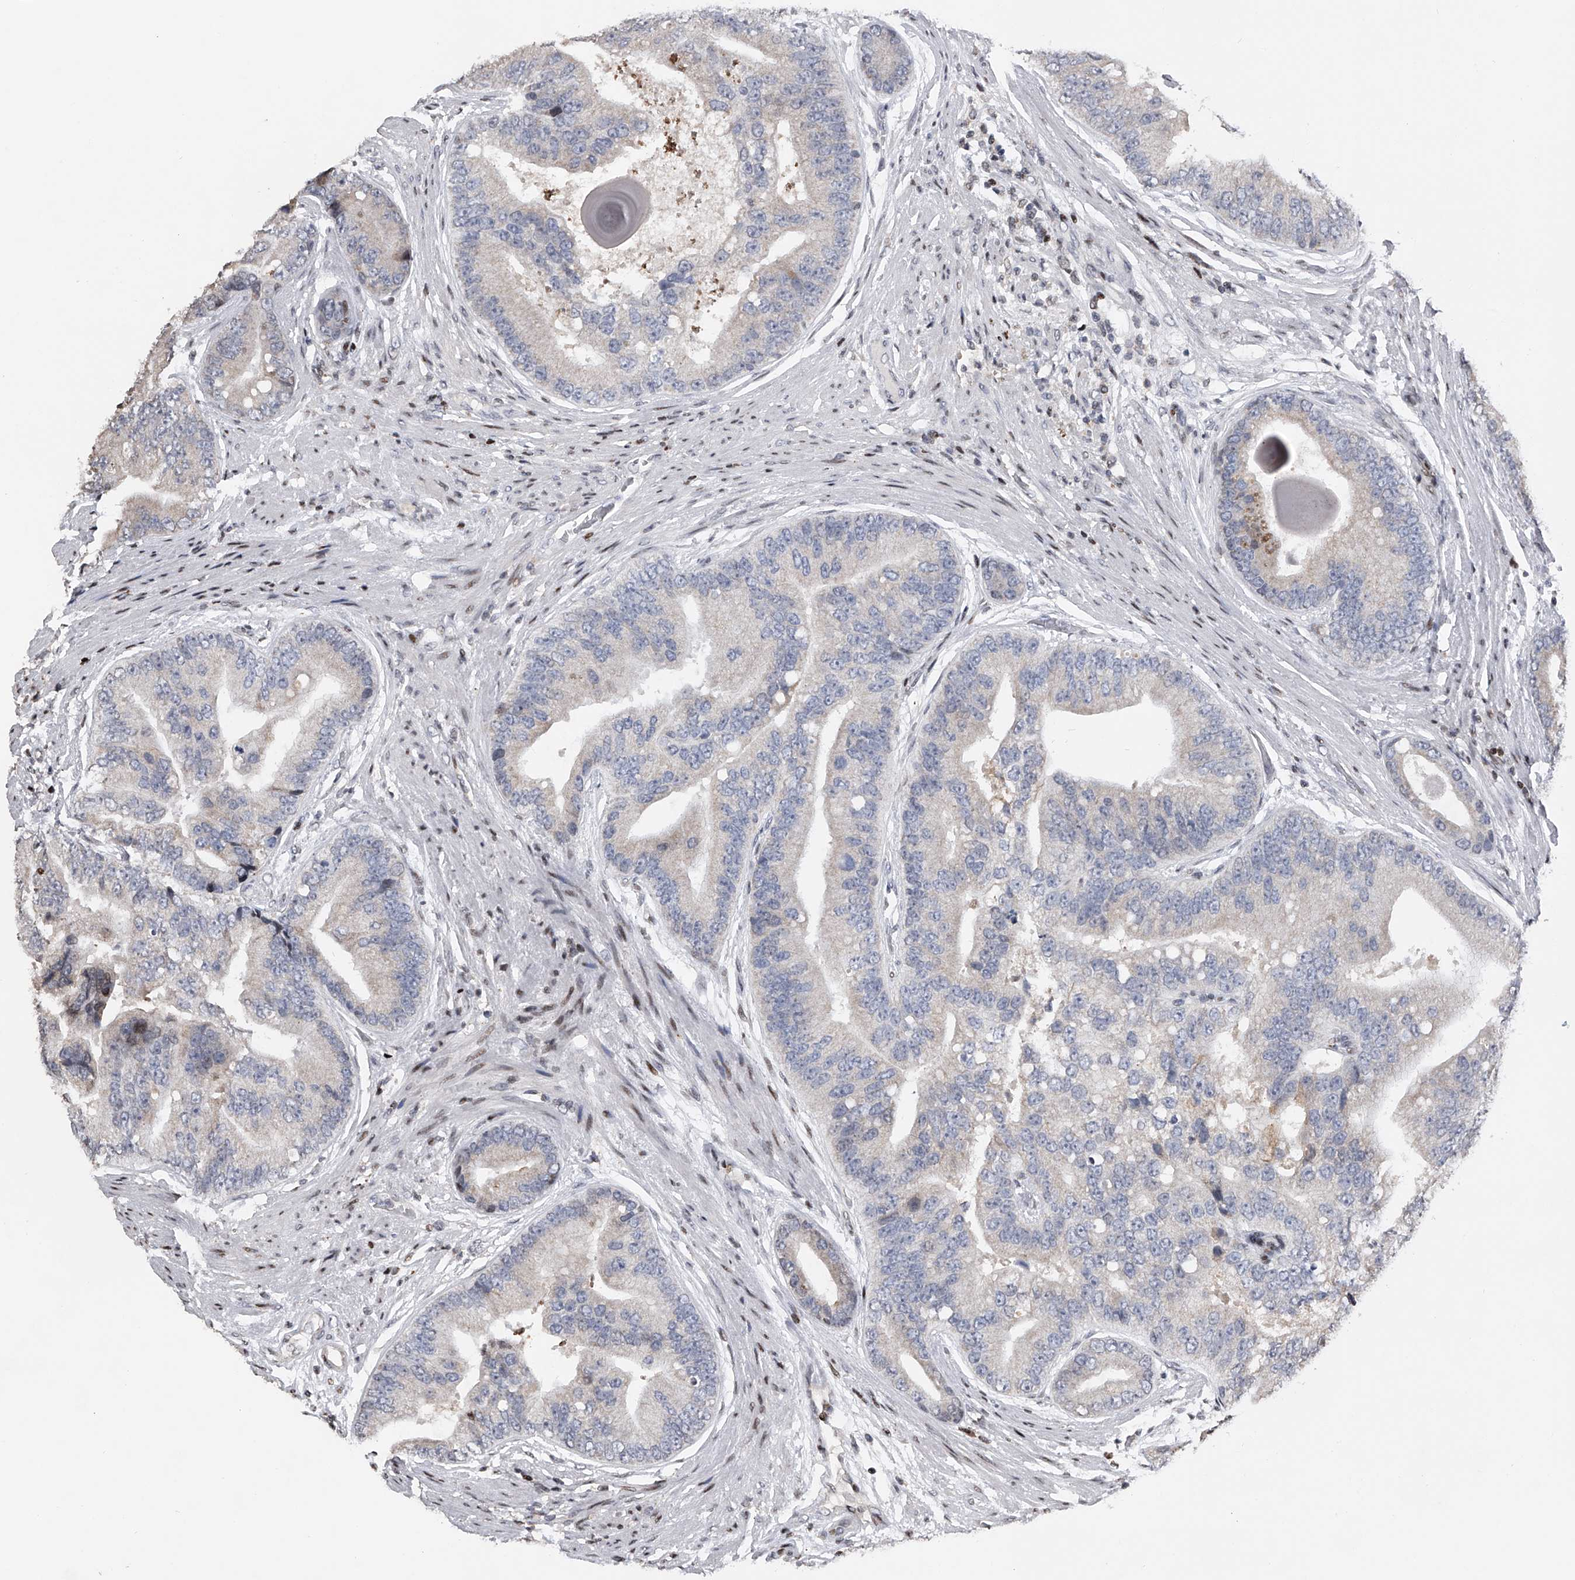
{"staining": {"intensity": "negative", "quantity": "none", "location": "none"}, "tissue": "prostate cancer", "cell_type": "Tumor cells", "image_type": "cancer", "snomed": [{"axis": "morphology", "description": "Adenocarcinoma, High grade"}, {"axis": "topography", "description": "Prostate"}], "caption": "The histopathology image shows no significant staining in tumor cells of prostate adenocarcinoma (high-grade).", "gene": "RWDD2A", "patient": {"sex": "male", "age": 70}}